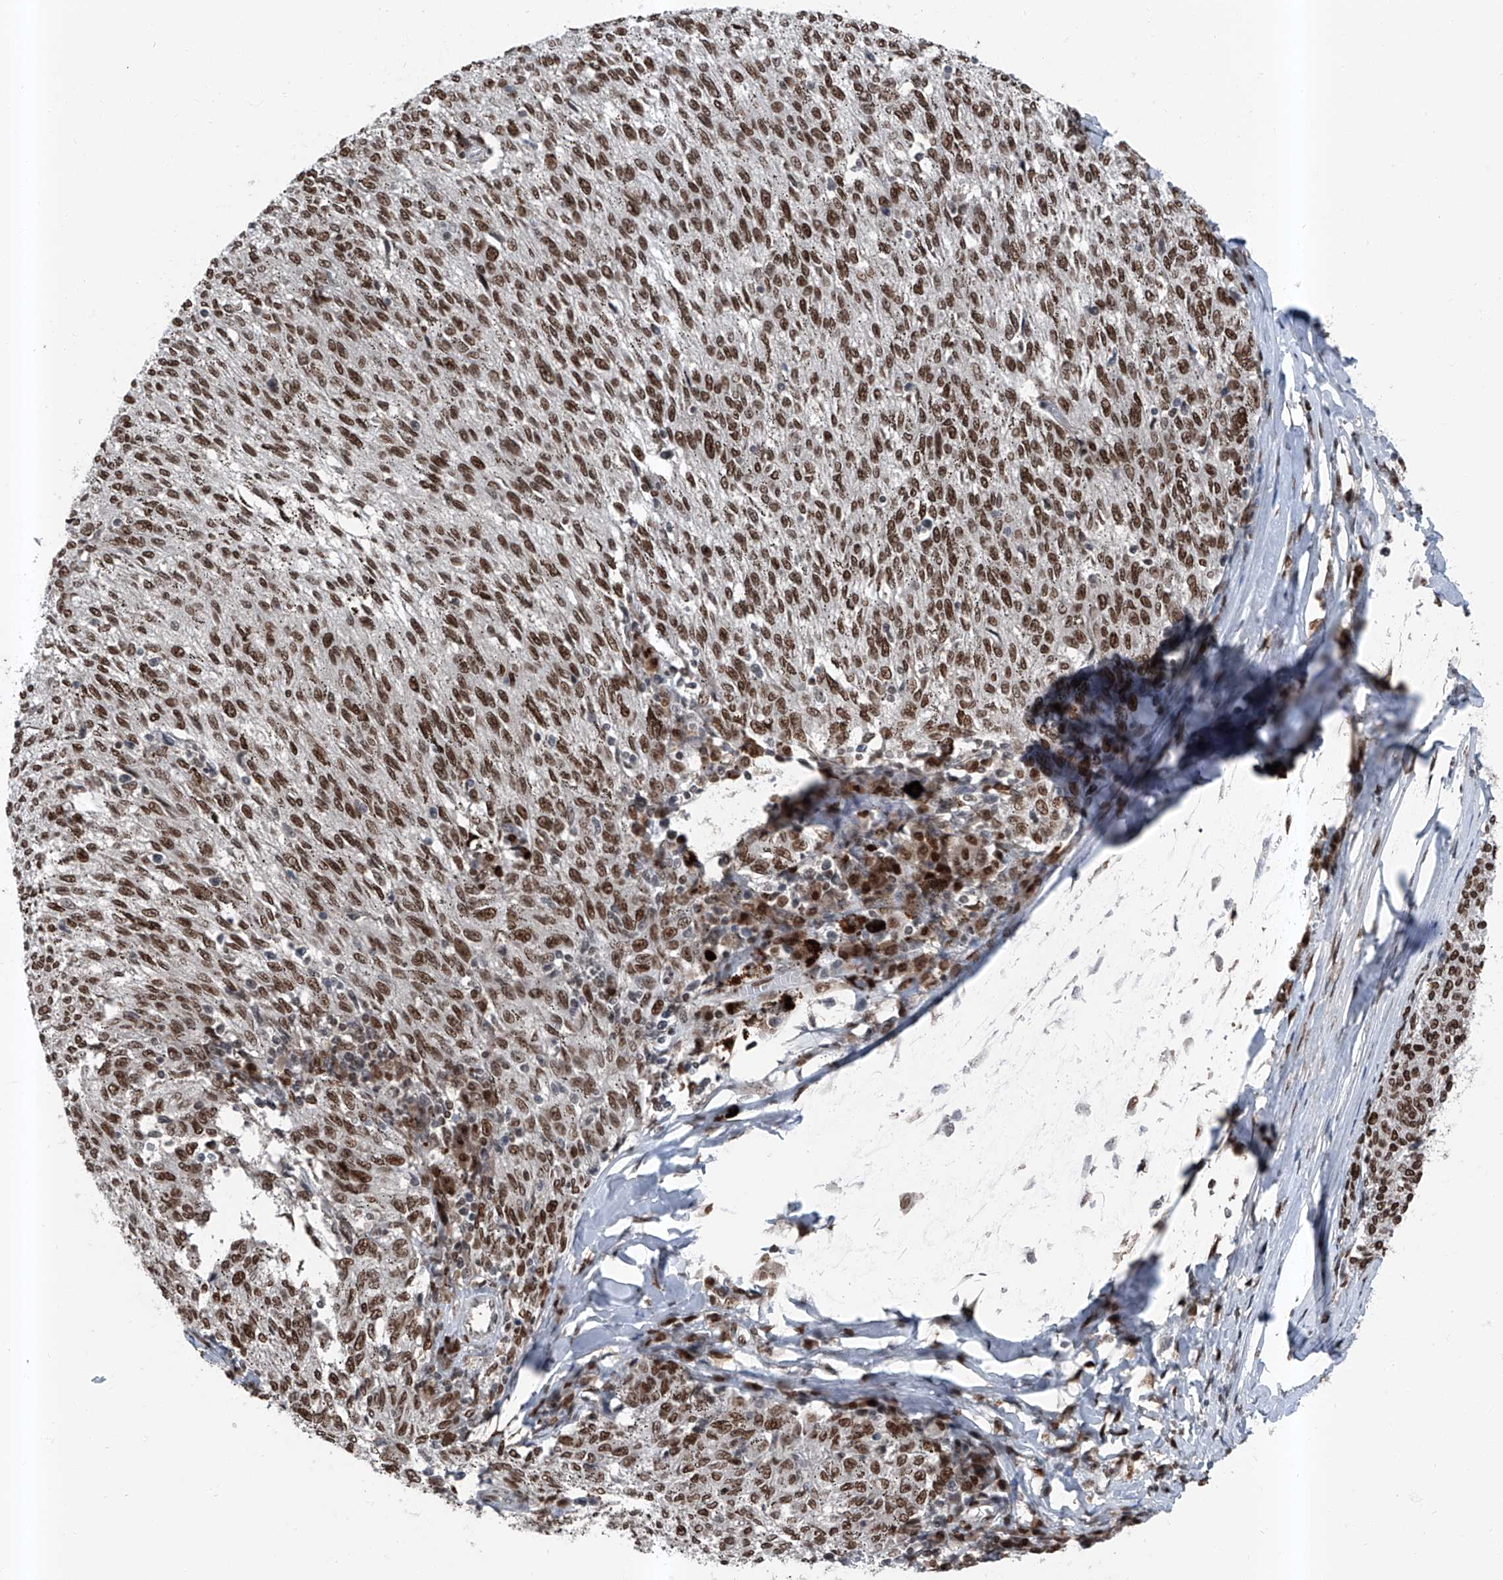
{"staining": {"intensity": "strong", "quantity": ">75%", "location": "nuclear"}, "tissue": "melanoma", "cell_type": "Tumor cells", "image_type": "cancer", "snomed": [{"axis": "morphology", "description": "Malignant melanoma, NOS"}, {"axis": "topography", "description": "Skin"}], "caption": "High-magnification brightfield microscopy of malignant melanoma stained with DAB (brown) and counterstained with hematoxylin (blue). tumor cells exhibit strong nuclear expression is seen in about>75% of cells. The staining was performed using DAB to visualize the protein expression in brown, while the nuclei were stained in blue with hematoxylin (Magnification: 20x).", "gene": "BMI1", "patient": {"sex": "female", "age": 72}}